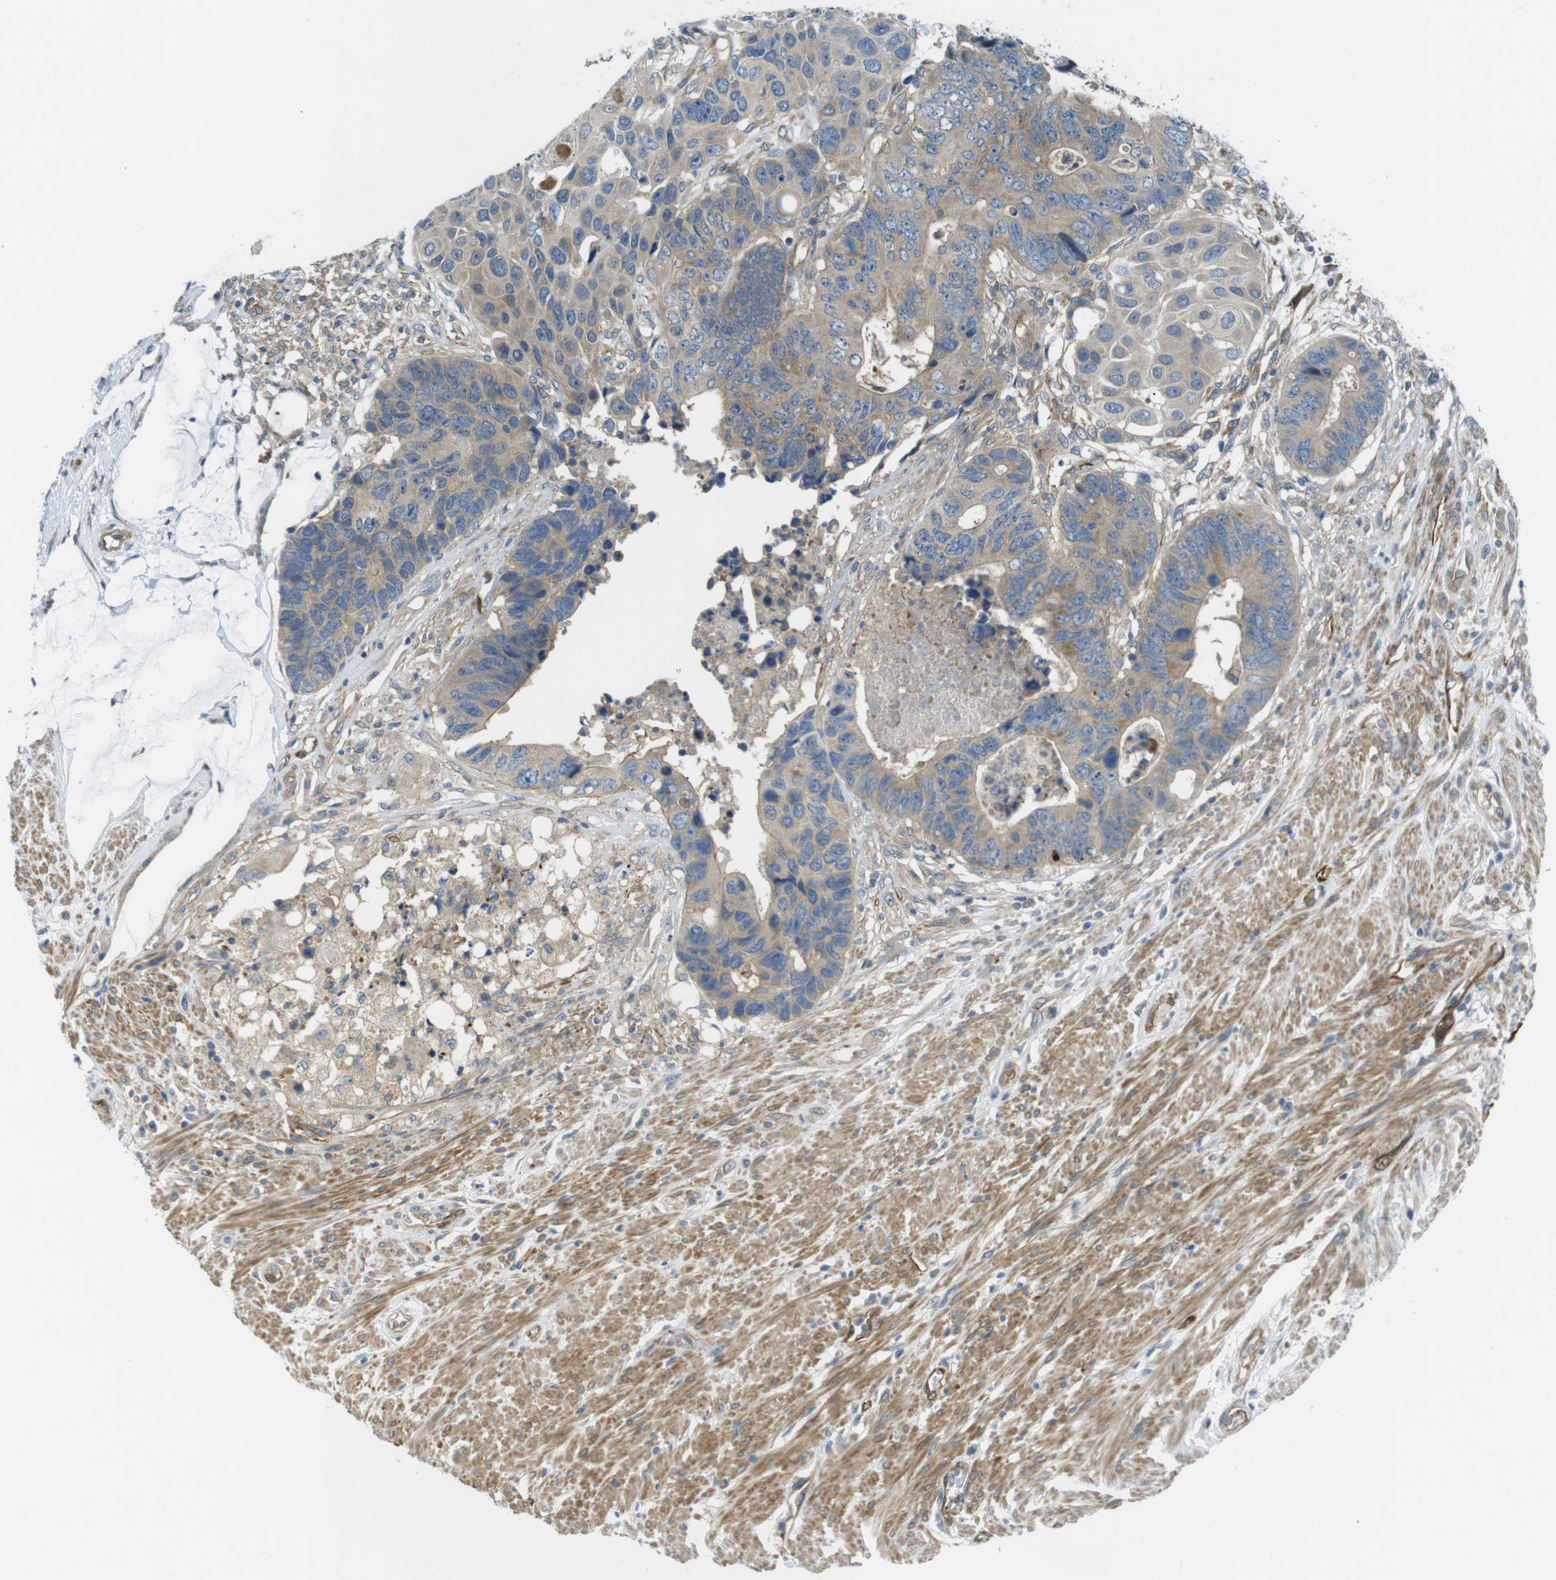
{"staining": {"intensity": "weak", "quantity": ">75%", "location": "cytoplasmic/membranous"}, "tissue": "colorectal cancer", "cell_type": "Tumor cells", "image_type": "cancer", "snomed": [{"axis": "morphology", "description": "Adenocarcinoma, NOS"}, {"axis": "topography", "description": "Rectum"}], "caption": "Immunohistochemistry of colorectal cancer (adenocarcinoma) demonstrates low levels of weak cytoplasmic/membranous expression in about >75% of tumor cells.", "gene": "TSC1", "patient": {"sex": "male", "age": 51}}